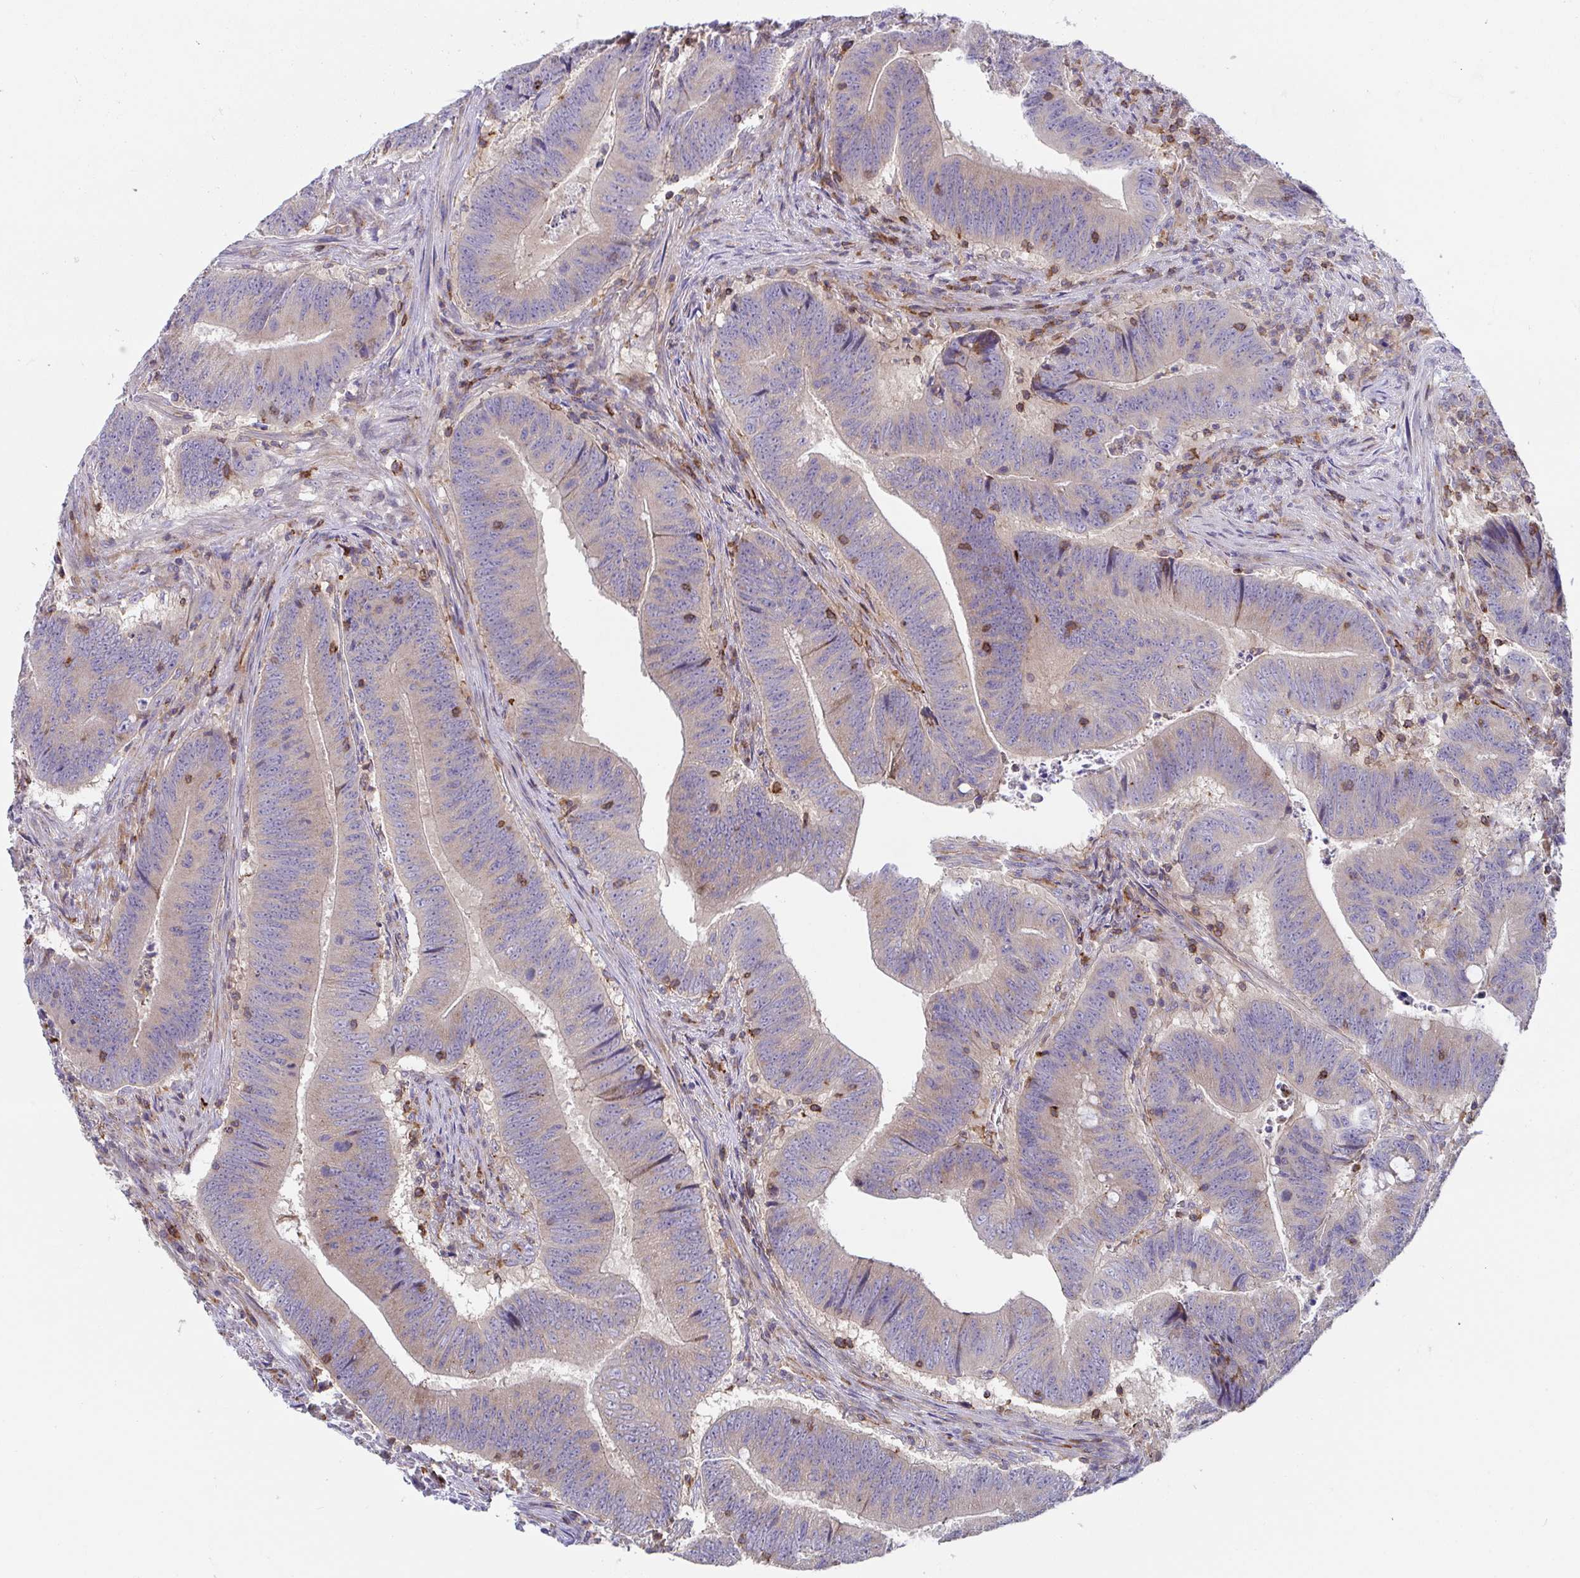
{"staining": {"intensity": "weak", "quantity": "25%-75%", "location": "cytoplasmic/membranous"}, "tissue": "colorectal cancer", "cell_type": "Tumor cells", "image_type": "cancer", "snomed": [{"axis": "morphology", "description": "Adenocarcinoma, NOS"}, {"axis": "topography", "description": "Colon"}], "caption": "Protein staining by IHC displays weak cytoplasmic/membranous staining in about 25%-75% of tumor cells in colorectal cancer (adenocarcinoma).", "gene": "FRMD3", "patient": {"sex": "female", "age": 87}}